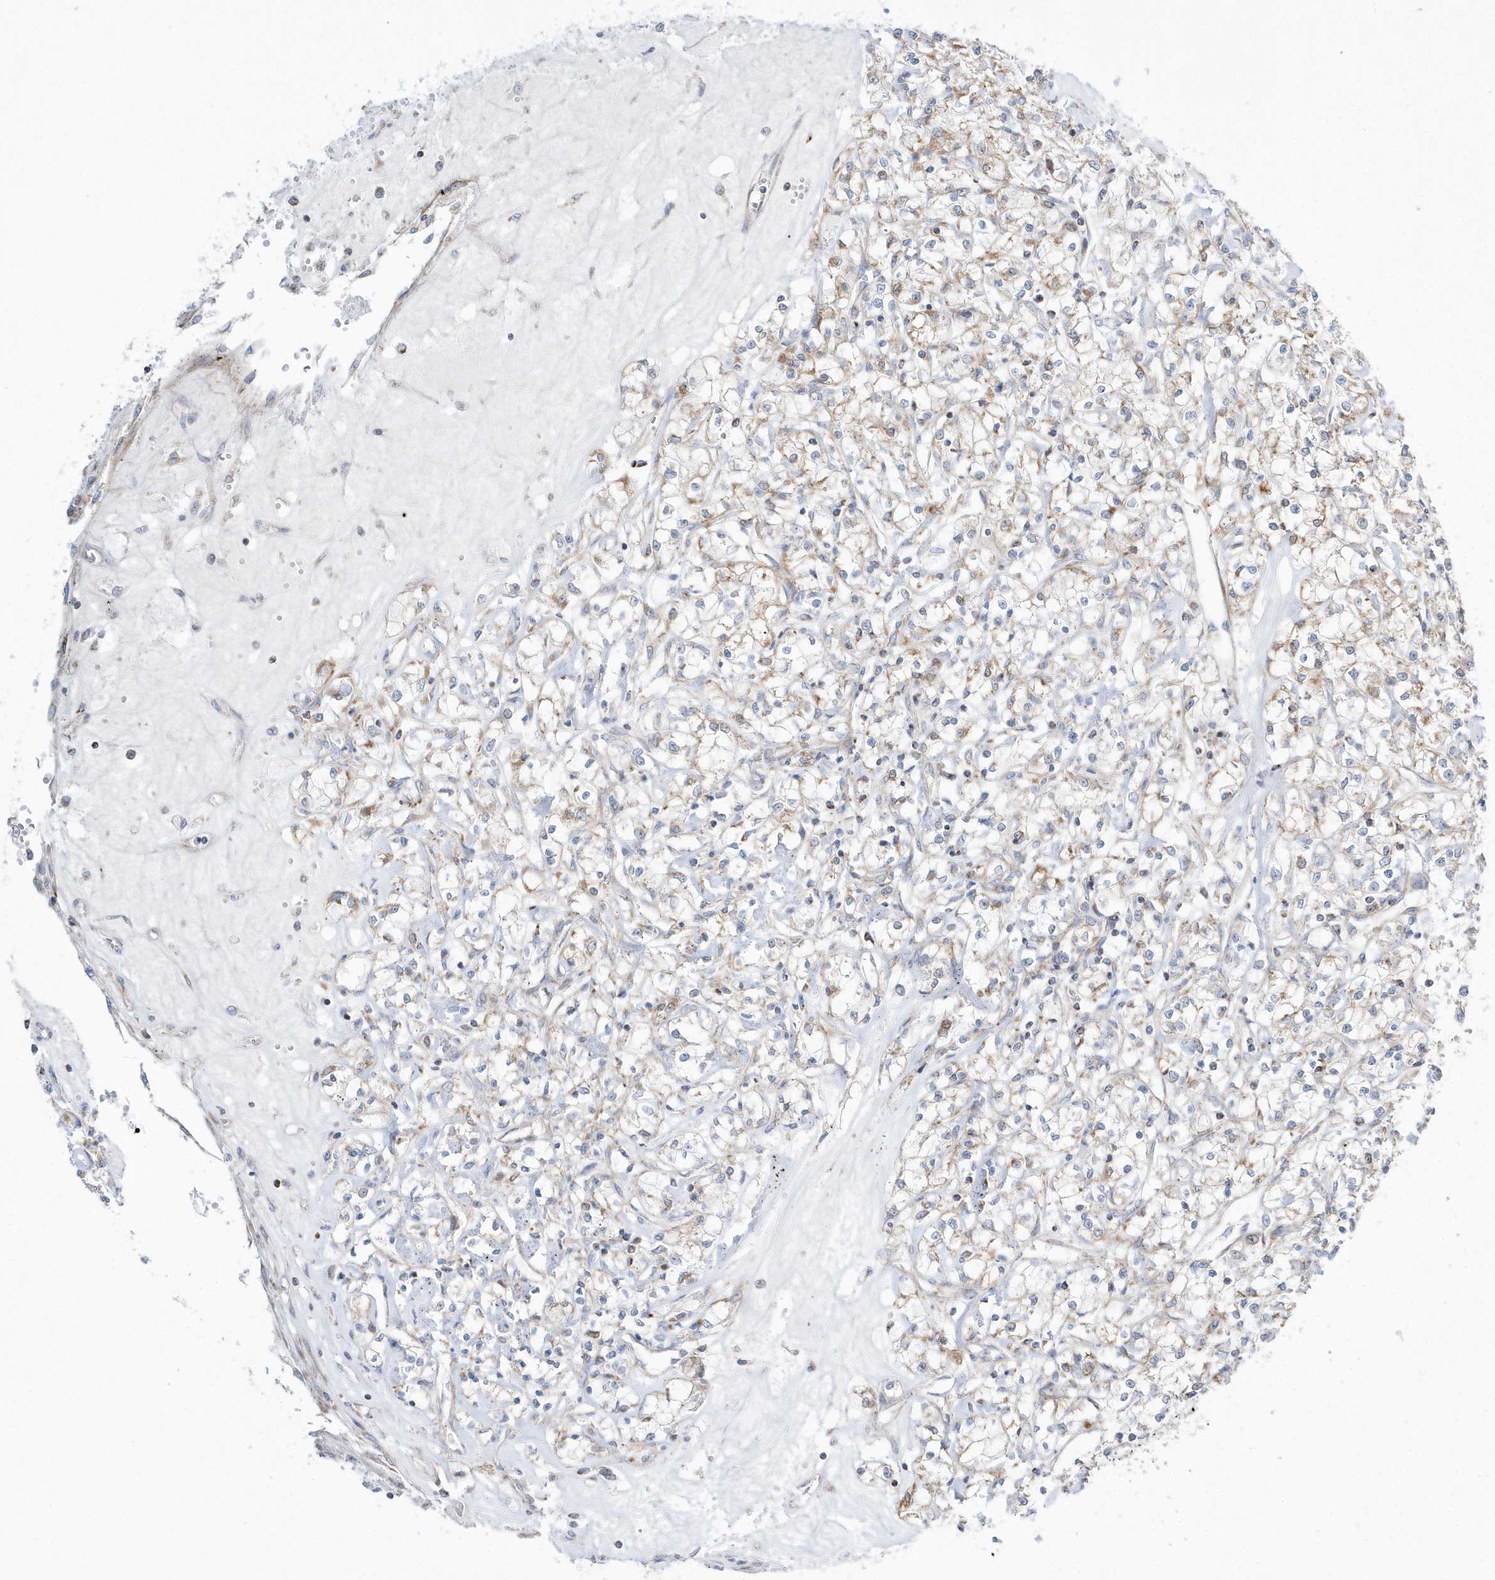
{"staining": {"intensity": "weak", "quantity": "25%-75%", "location": "cytoplasmic/membranous"}, "tissue": "renal cancer", "cell_type": "Tumor cells", "image_type": "cancer", "snomed": [{"axis": "morphology", "description": "Adenocarcinoma, NOS"}, {"axis": "topography", "description": "Kidney"}], "caption": "Renal cancer stained with DAB immunohistochemistry (IHC) shows low levels of weak cytoplasmic/membranous positivity in about 25%-75% of tumor cells. The staining was performed using DAB, with brown indicating positive protein expression. Nuclei are stained blue with hematoxylin.", "gene": "OPA1", "patient": {"sex": "female", "age": 59}}